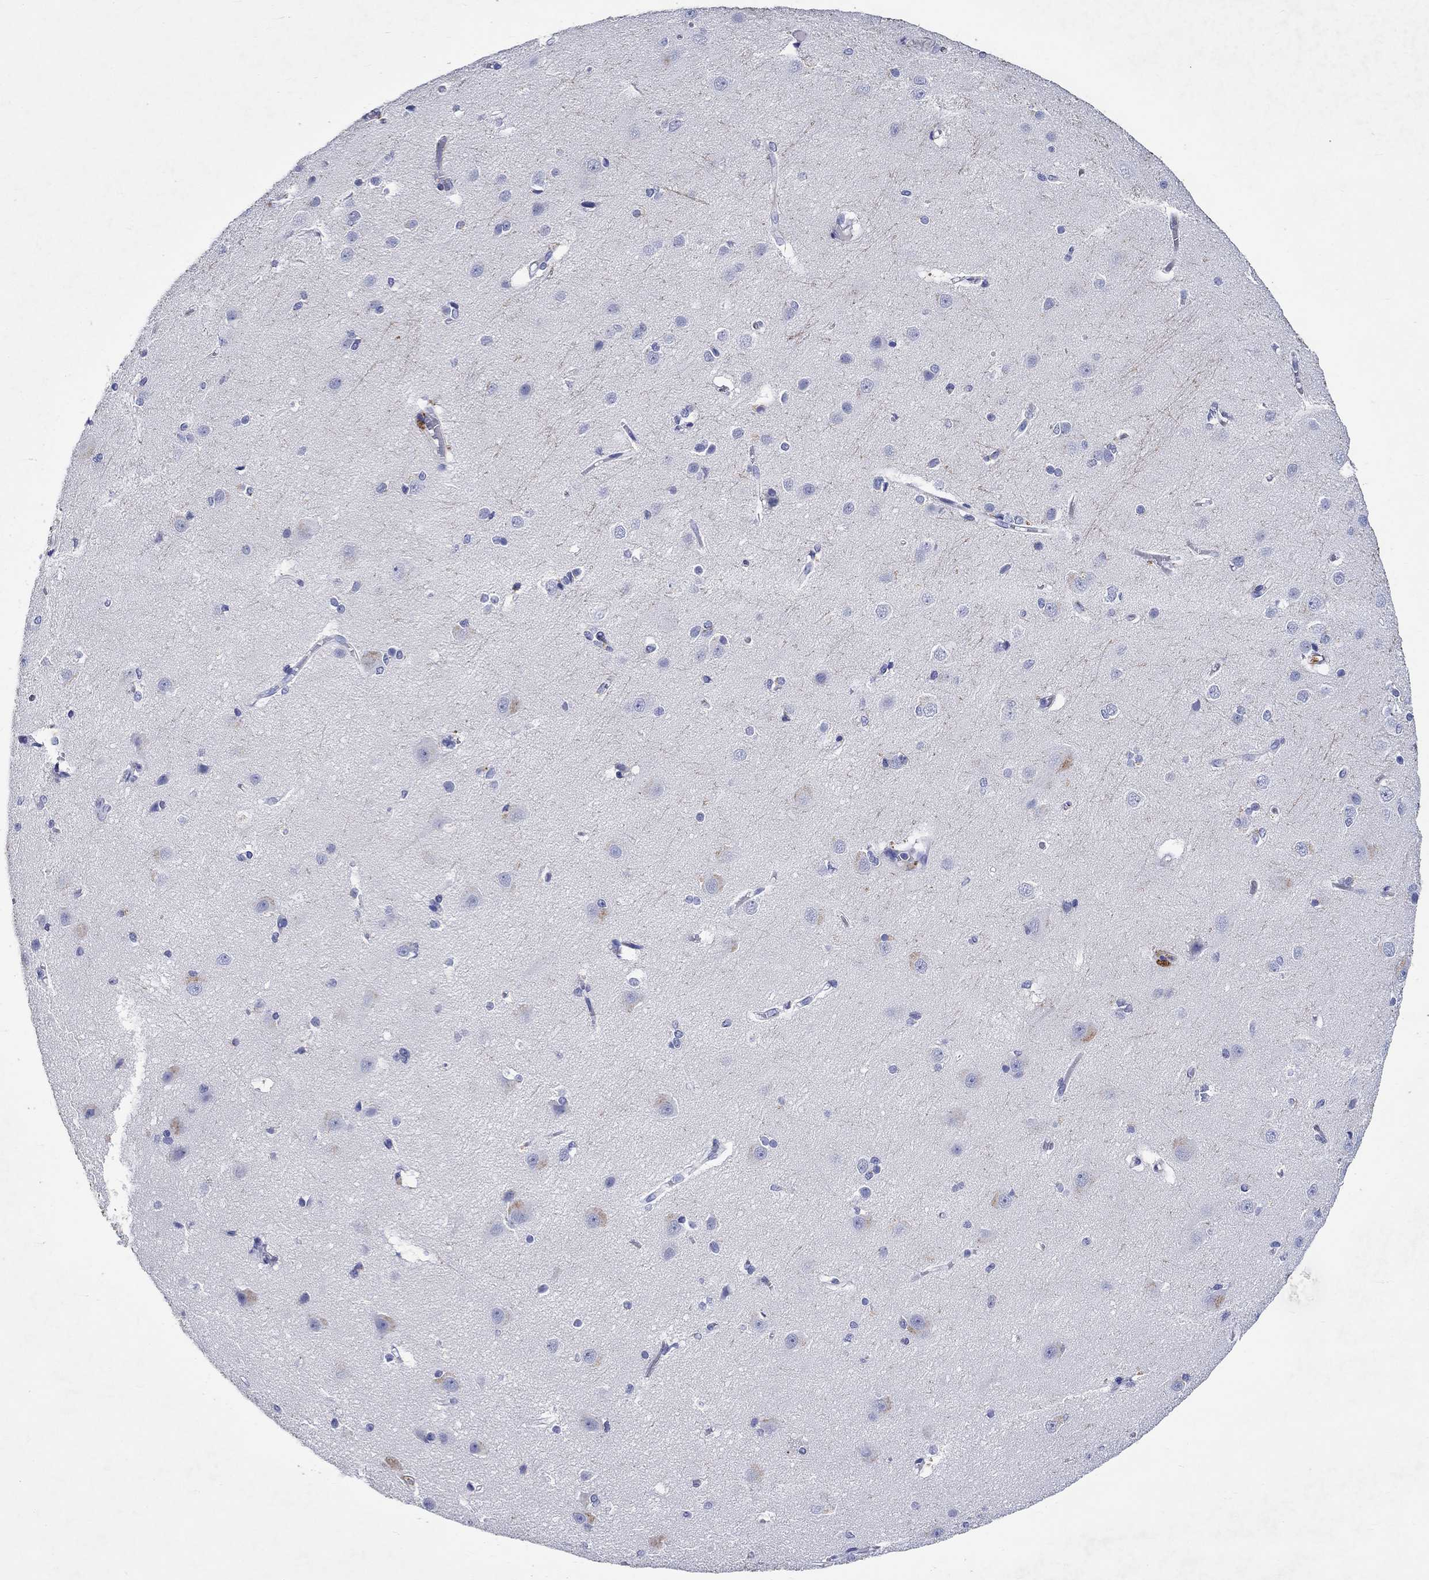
{"staining": {"intensity": "negative", "quantity": "none", "location": "none"}, "tissue": "cerebral cortex", "cell_type": "Endothelial cells", "image_type": "normal", "snomed": [{"axis": "morphology", "description": "Normal tissue, NOS"}, {"axis": "topography", "description": "Cerebral cortex"}], "caption": "A high-resolution image shows immunohistochemistry (IHC) staining of benign cerebral cortex, which reveals no significant expression in endothelial cells. (DAB immunohistochemistry (IHC), high magnification).", "gene": "EPX", "patient": {"sex": "male", "age": 37}}